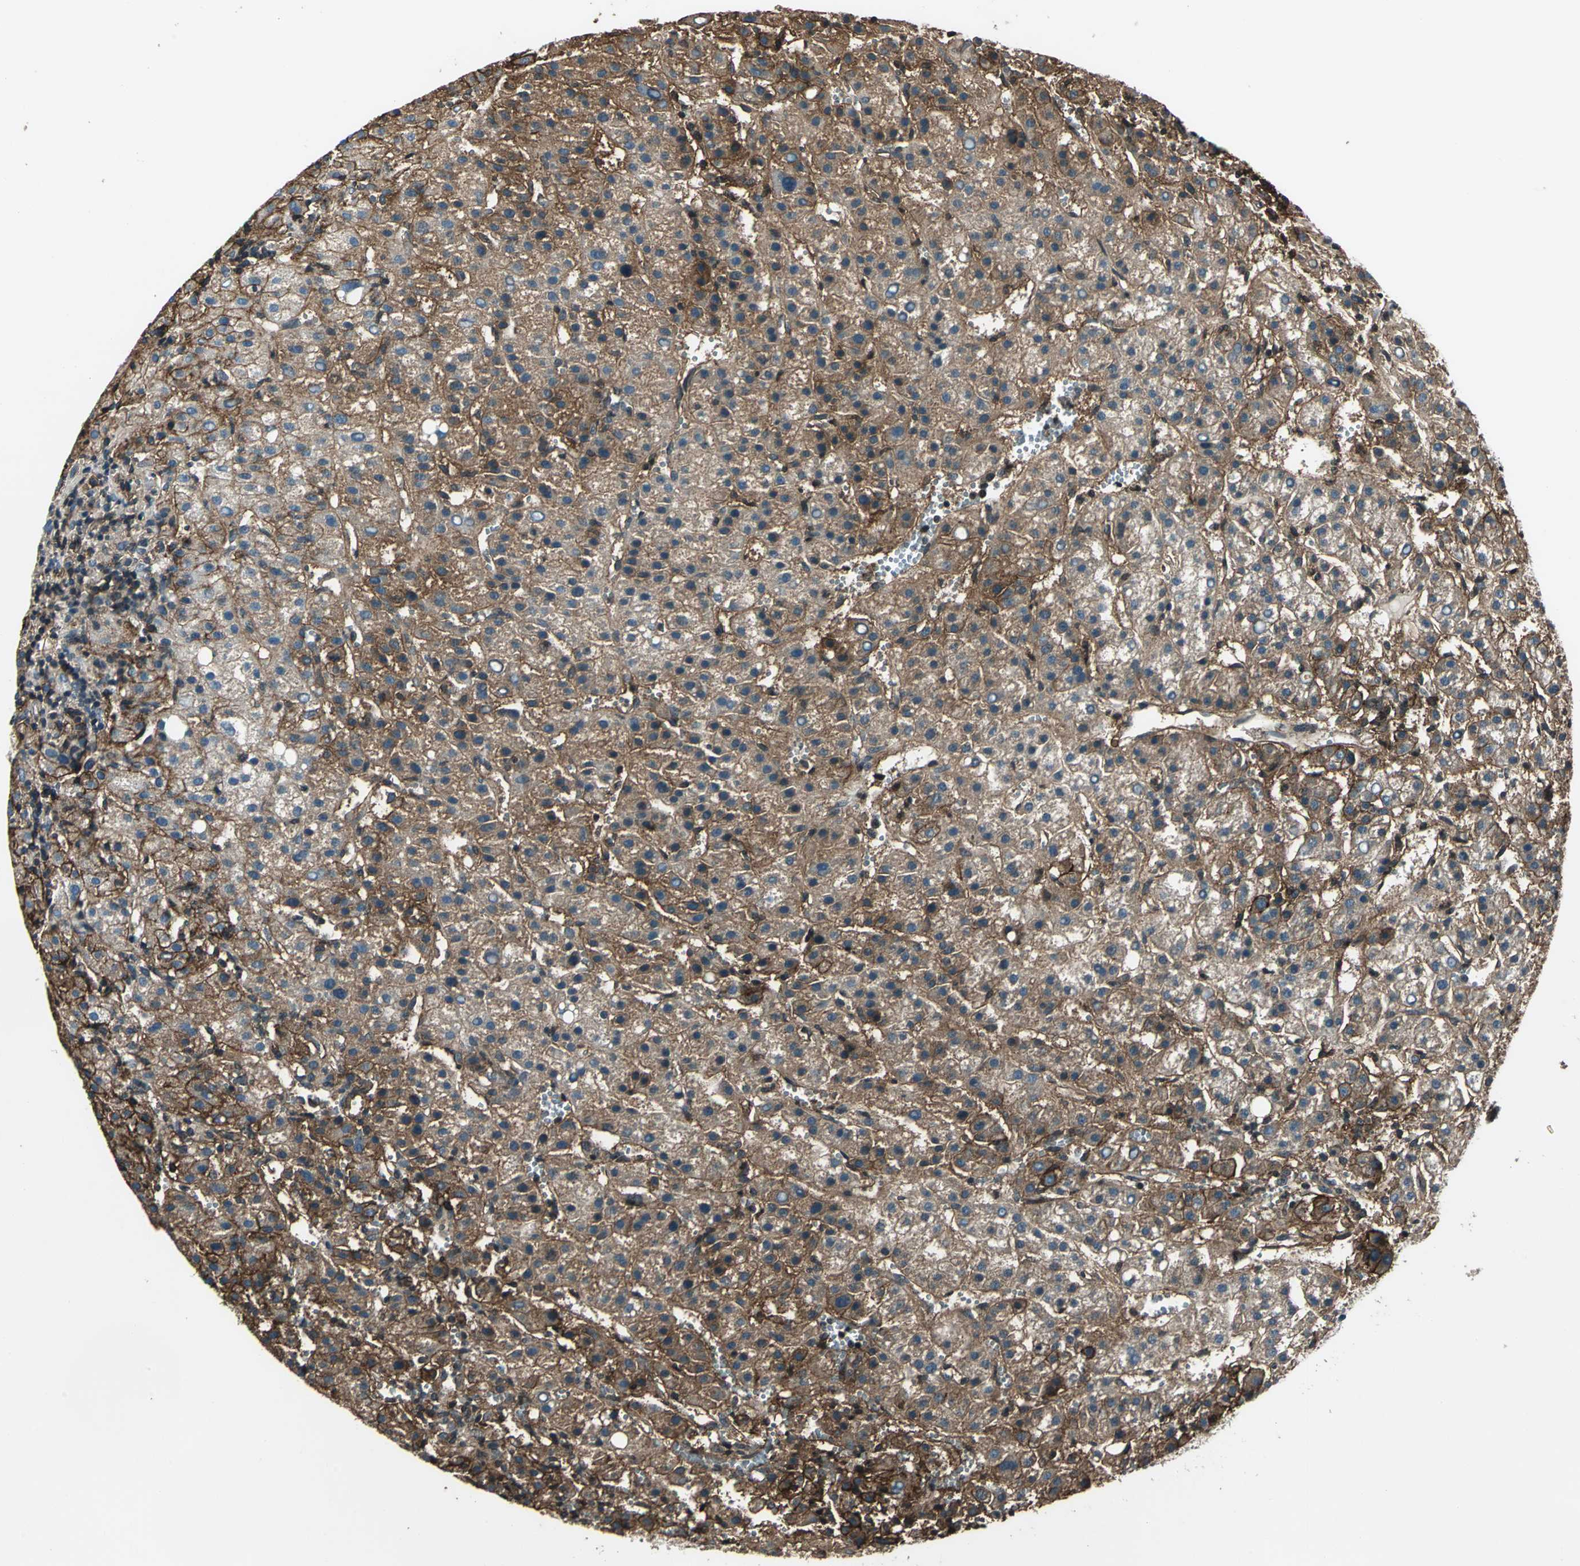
{"staining": {"intensity": "moderate", "quantity": ">75%", "location": "cytoplasmic/membranous,nuclear"}, "tissue": "liver cancer", "cell_type": "Tumor cells", "image_type": "cancer", "snomed": [{"axis": "morphology", "description": "Carcinoma, Hepatocellular, NOS"}, {"axis": "topography", "description": "Liver"}], "caption": "DAB immunohistochemical staining of human liver hepatocellular carcinoma reveals moderate cytoplasmic/membranous and nuclear protein staining in about >75% of tumor cells.", "gene": "NR2C2", "patient": {"sex": "female", "age": 58}}